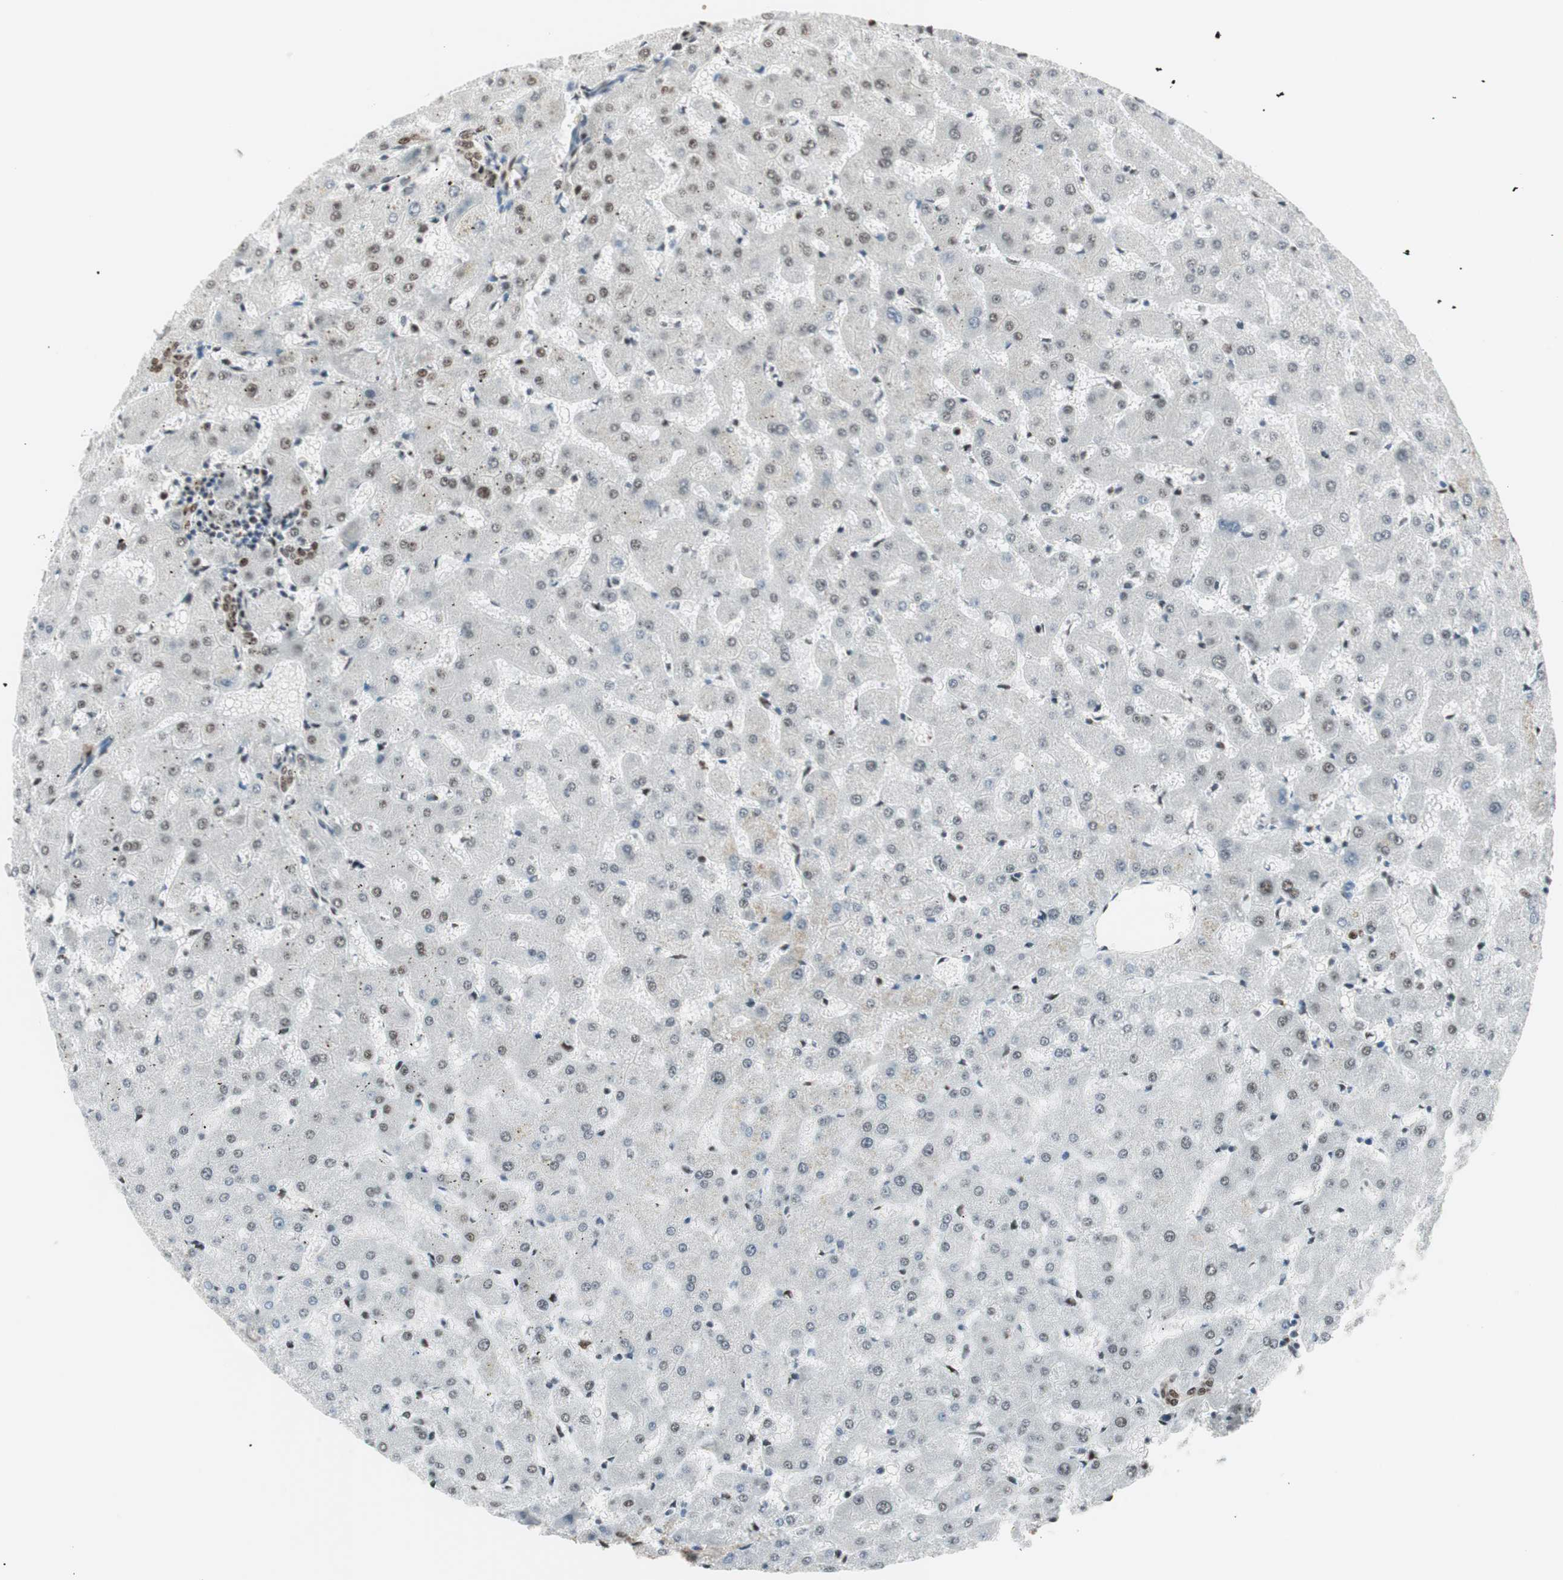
{"staining": {"intensity": "moderate", "quantity": ">75%", "location": "nuclear"}, "tissue": "liver", "cell_type": "Cholangiocytes", "image_type": "normal", "snomed": [{"axis": "morphology", "description": "Normal tissue, NOS"}, {"axis": "topography", "description": "Liver"}], "caption": "A histopathology image of liver stained for a protein shows moderate nuclear brown staining in cholangiocytes.", "gene": "HEXIM1", "patient": {"sex": "female", "age": 63}}